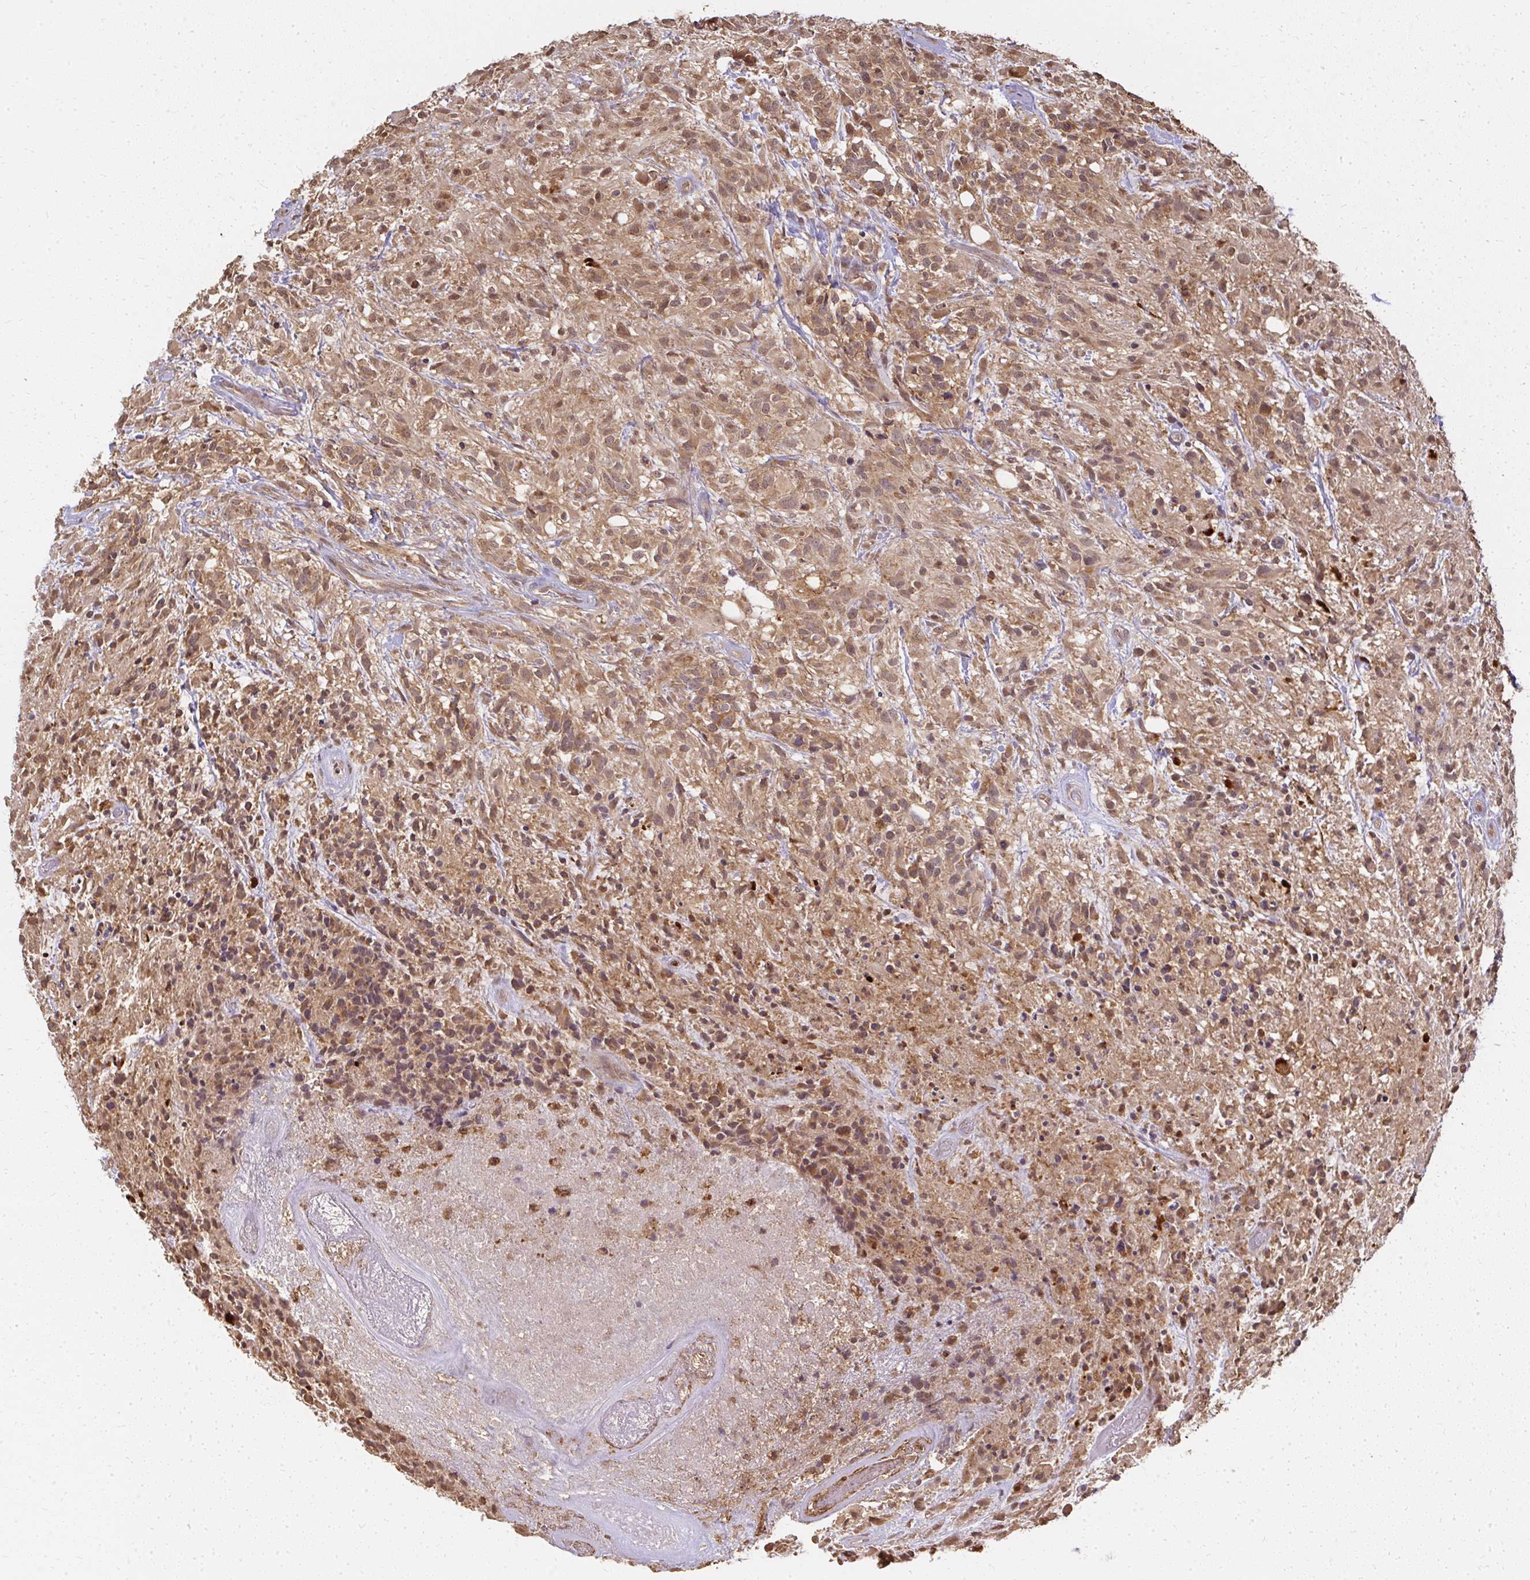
{"staining": {"intensity": "moderate", "quantity": ">75%", "location": "cytoplasmic/membranous,nuclear"}, "tissue": "glioma", "cell_type": "Tumor cells", "image_type": "cancer", "snomed": [{"axis": "morphology", "description": "Glioma, malignant, High grade"}, {"axis": "topography", "description": "Brain"}], "caption": "Immunohistochemistry (DAB (3,3'-diaminobenzidine)) staining of human glioma exhibits moderate cytoplasmic/membranous and nuclear protein positivity in approximately >75% of tumor cells.", "gene": "LARS2", "patient": {"sex": "female", "age": 67}}